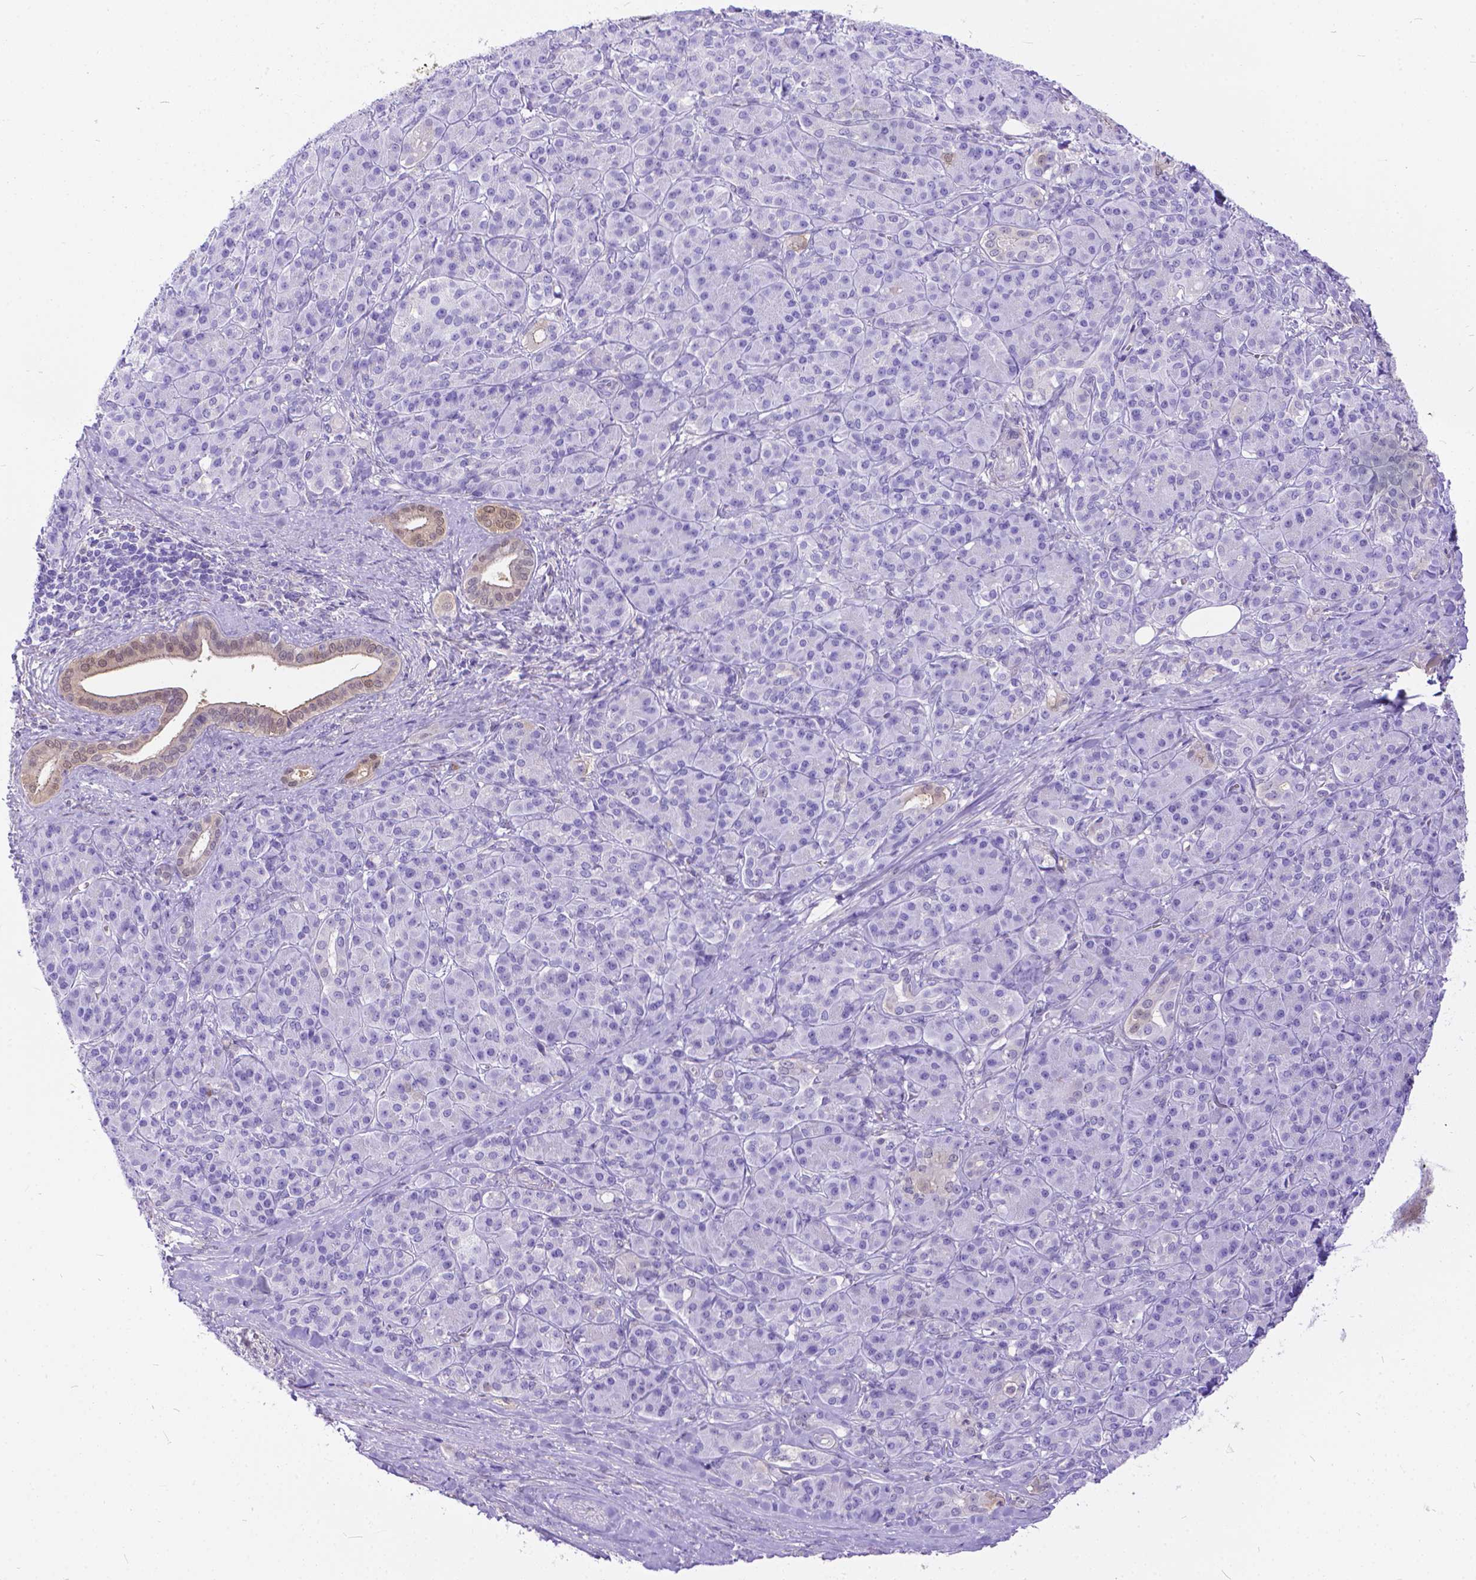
{"staining": {"intensity": "weak", "quantity": ">75%", "location": "cytoplasmic/membranous,nuclear"}, "tissue": "pancreatic cancer", "cell_type": "Tumor cells", "image_type": "cancer", "snomed": [{"axis": "morphology", "description": "Normal tissue, NOS"}, {"axis": "morphology", "description": "Inflammation, NOS"}, {"axis": "morphology", "description": "Adenocarcinoma, NOS"}, {"axis": "topography", "description": "Pancreas"}], "caption": "Weak cytoplasmic/membranous and nuclear positivity for a protein is identified in approximately >75% of tumor cells of pancreatic adenocarcinoma using immunohistochemistry (IHC).", "gene": "TMEM169", "patient": {"sex": "male", "age": 57}}